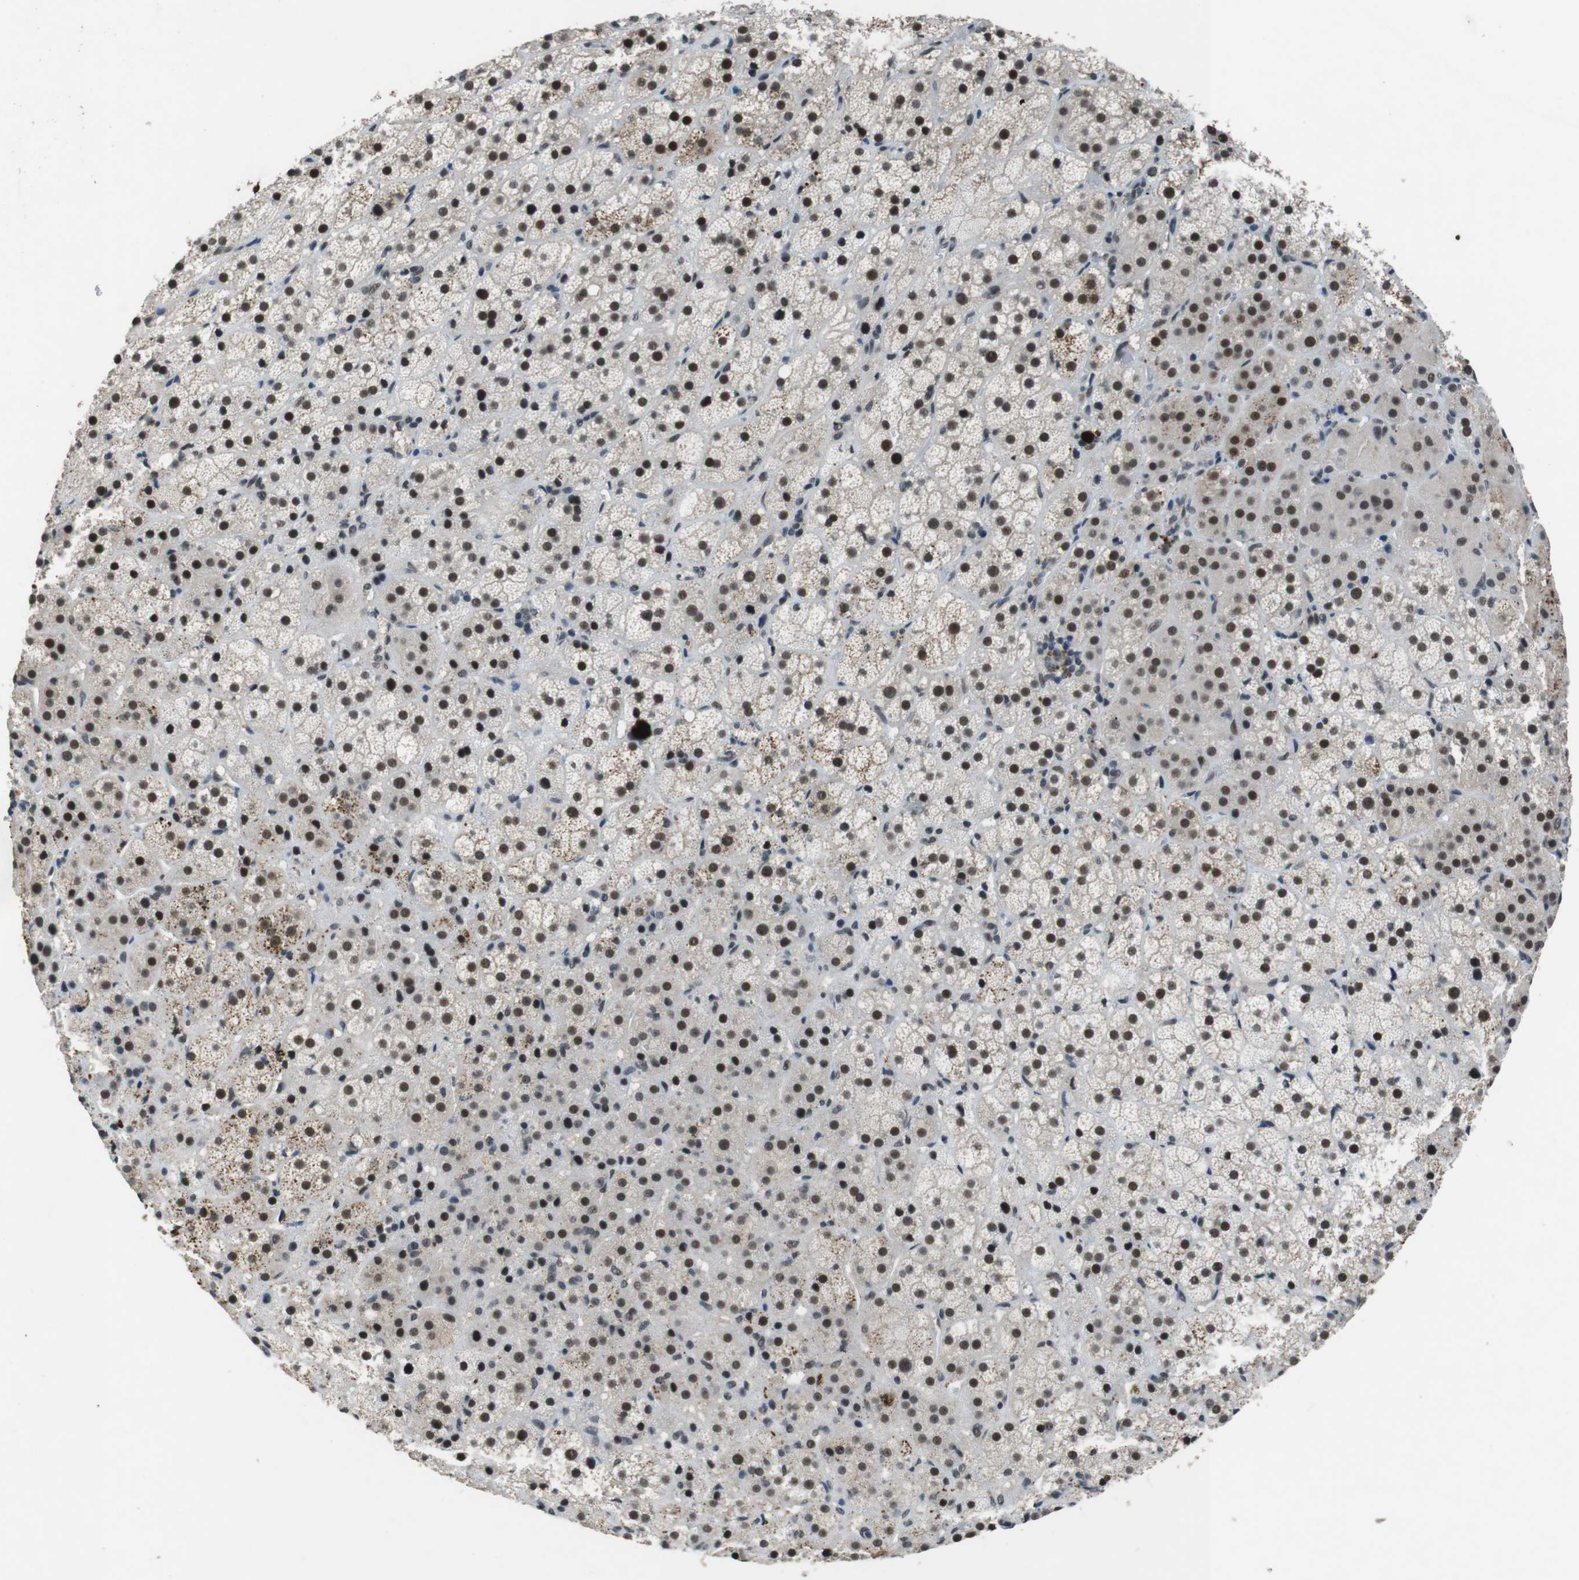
{"staining": {"intensity": "moderate", "quantity": ">75%", "location": "cytoplasmic/membranous,nuclear"}, "tissue": "adrenal gland", "cell_type": "Glandular cells", "image_type": "normal", "snomed": [{"axis": "morphology", "description": "Normal tissue, NOS"}, {"axis": "topography", "description": "Adrenal gland"}], "caption": "Protein expression analysis of normal adrenal gland shows moderate cytoplasmic/membranous,nuclear expression in approximately >75% of glandular cells. Immunohistochemistry (ihc) stains the protein in brown and the nuclei are stained blue.", "gene": "USP7", "patient": {"sex": "female", "age": 57}}